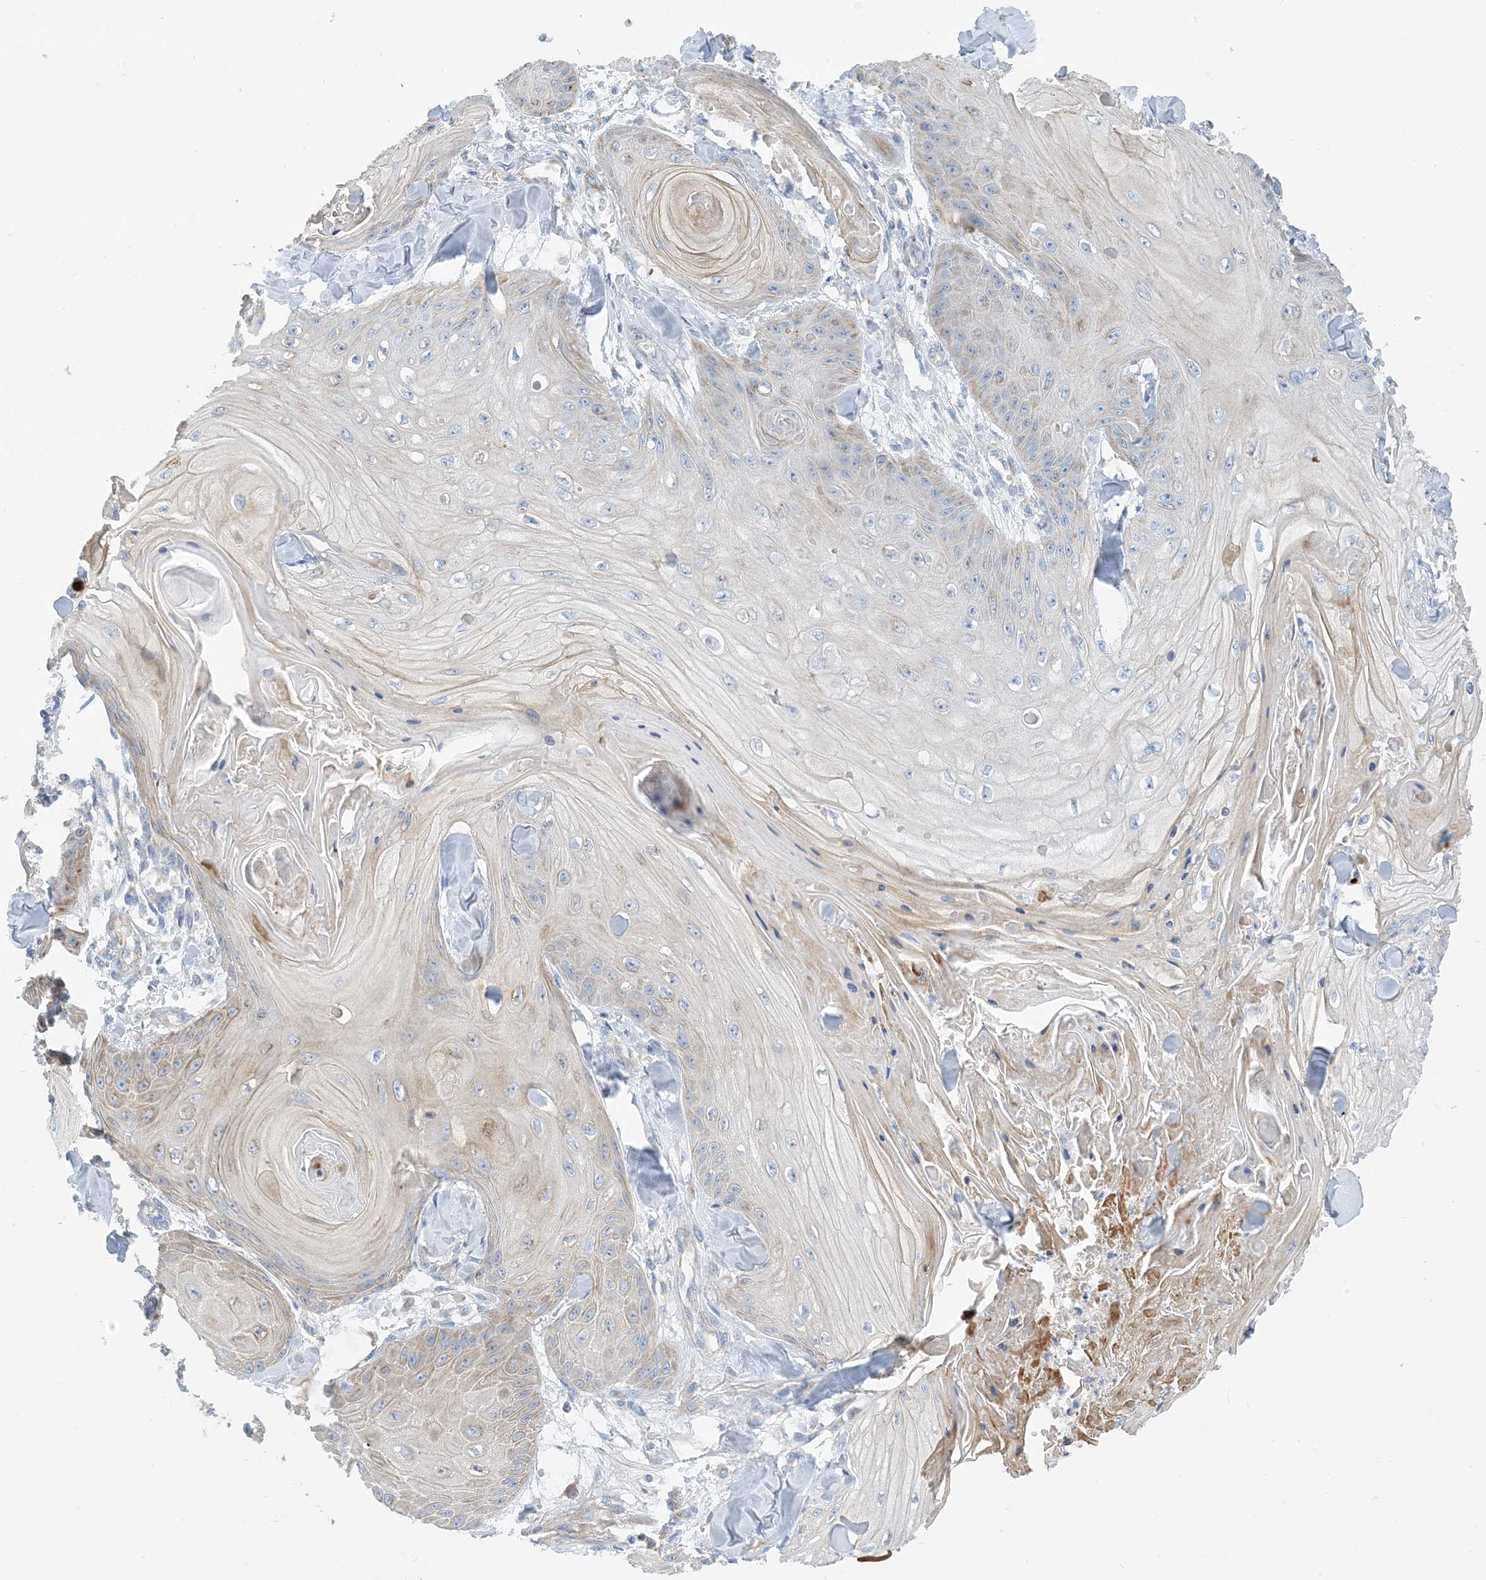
{"staining": {"intensity": "negative", "quantity": "none", "location": "none"}, "tissue": "skin cancer", "cell_type": "Tumor cells", "image_type": "cancer", "snomed": [{"axis": "morphology", "description": "Squamous cell carcinoma, NOS"}, {"axis": "topography", "description": "Skin"}], "caption": "Photomicrograph shows no significant protein staining in tumor cells of skin cancer (squamous cell carcinoma).", "gene": "CALHM5", "patient": {"sex": "male", "age": 74}}